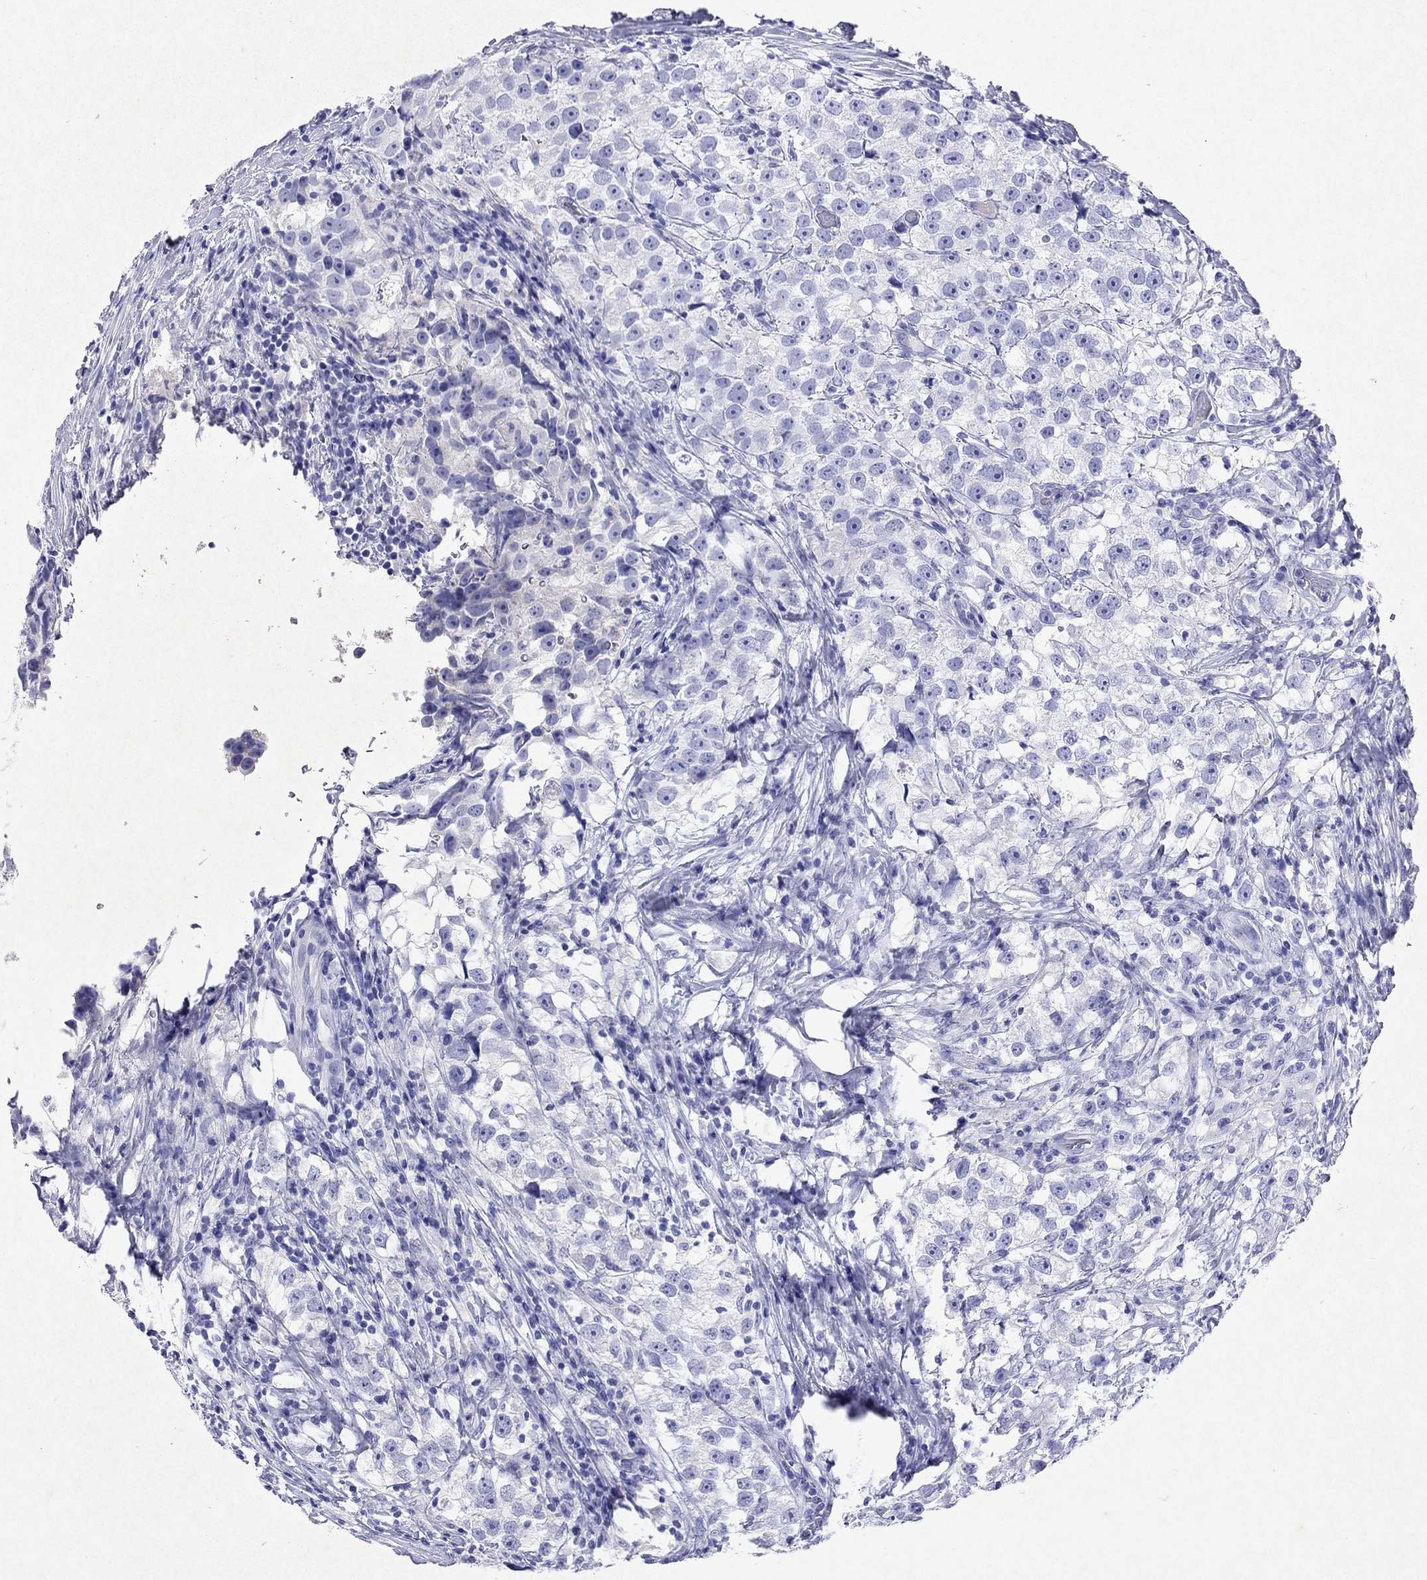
{"staining": {"intensity": "negative", "quantity": "none", "location": "none"}, "tissue": "testis cancer", "cell_type": "Tumor cells", "image_type": "cancer", "snomed": [{"axis": "morphology", "description": "Seminoma, NOS"}, {"axis": "topography", "description": "Testis"}], "caption": "This image is of testis cancer stained with immunohistochemistry to label a protein in brown with the nuclei are counter-stained blue. There is no staining in tumor cells.", "gene": "ARMC12", "patient": {"sex": "male", "age": 46}}